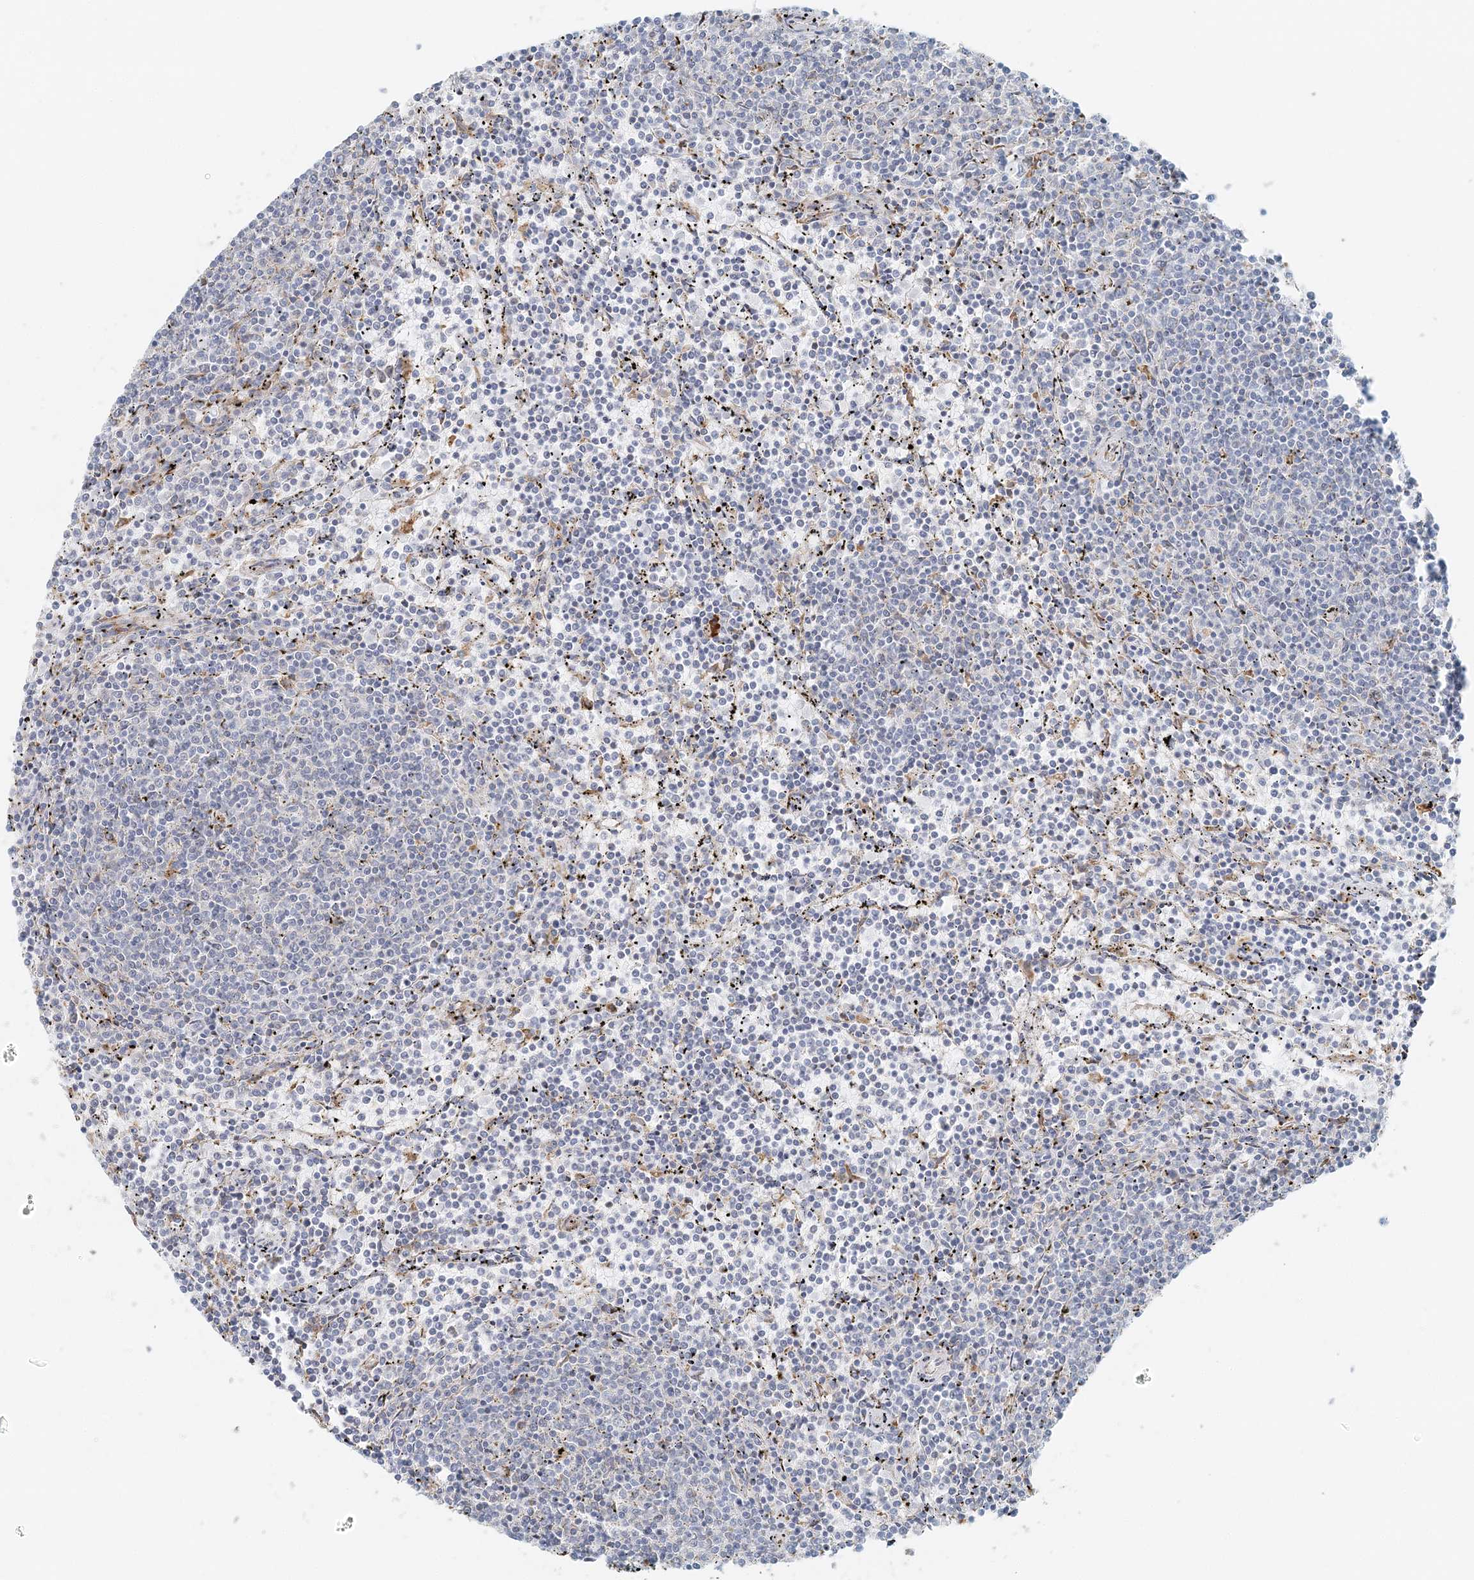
{"staining": {"intensity": "negative", "quantity": "none", "location": "none"}, "tissue": "lymphoma", "cell_type": "Tumor cells", "image_type": "cancer", "snomed": [{"axis": "morphology", "description": "Malignant lymphoma, non-Hodgkin's type, Low grade"}, {"axis": "topography", "description": "Spleen"}], "caption": "High power microscopy image of an immunohistochemistry (IHC) image of malignant lymphoma, non-Hodgkin's type (low-grade), revealing no significant positivity in tumor cells.", "gene": "STK11IP", "patient": {"sex": "female", "age": 50}}